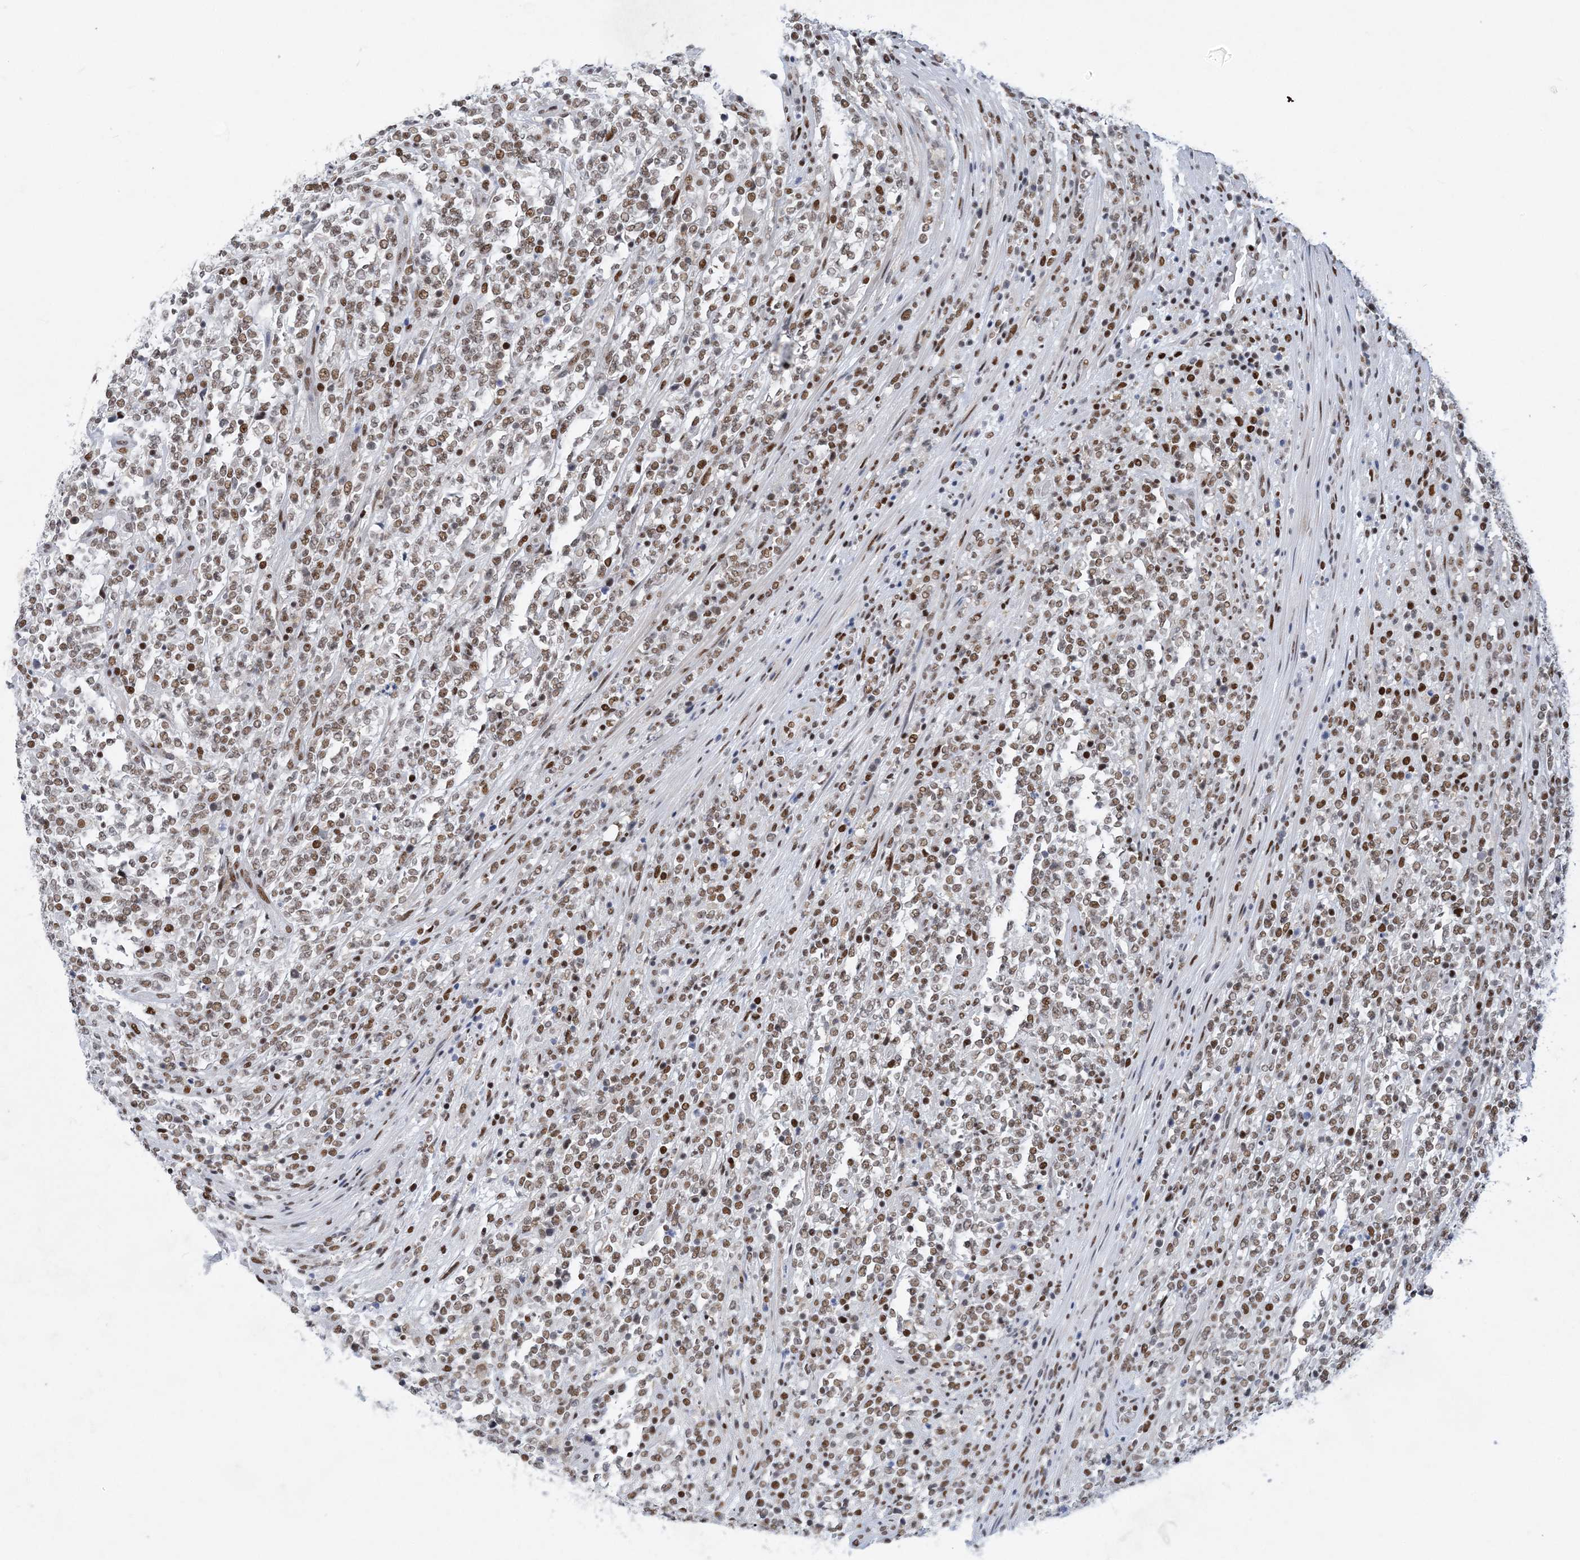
{"staining": {"intensity": "moderate", "quantity": ">75%", "location": "nuclear"}, "tissue": "lymphoma", "cell_type": "Tumor cells", "image_type": "cancer", "snomed": [{"axis": "morphology", "description": "Malignant lymphoma, non-Hodgkin's type, High grade"}, {"axis": "topography", "description": "Soft tissue"}], "caption": "Approximately >75% of tumor cells in lymphoma show moderate nuclear protein expression as visualized by brown immunohistochemical staining.", "gene": "ZBTB7A", "patient": {"sex": "male", "age": 18}}